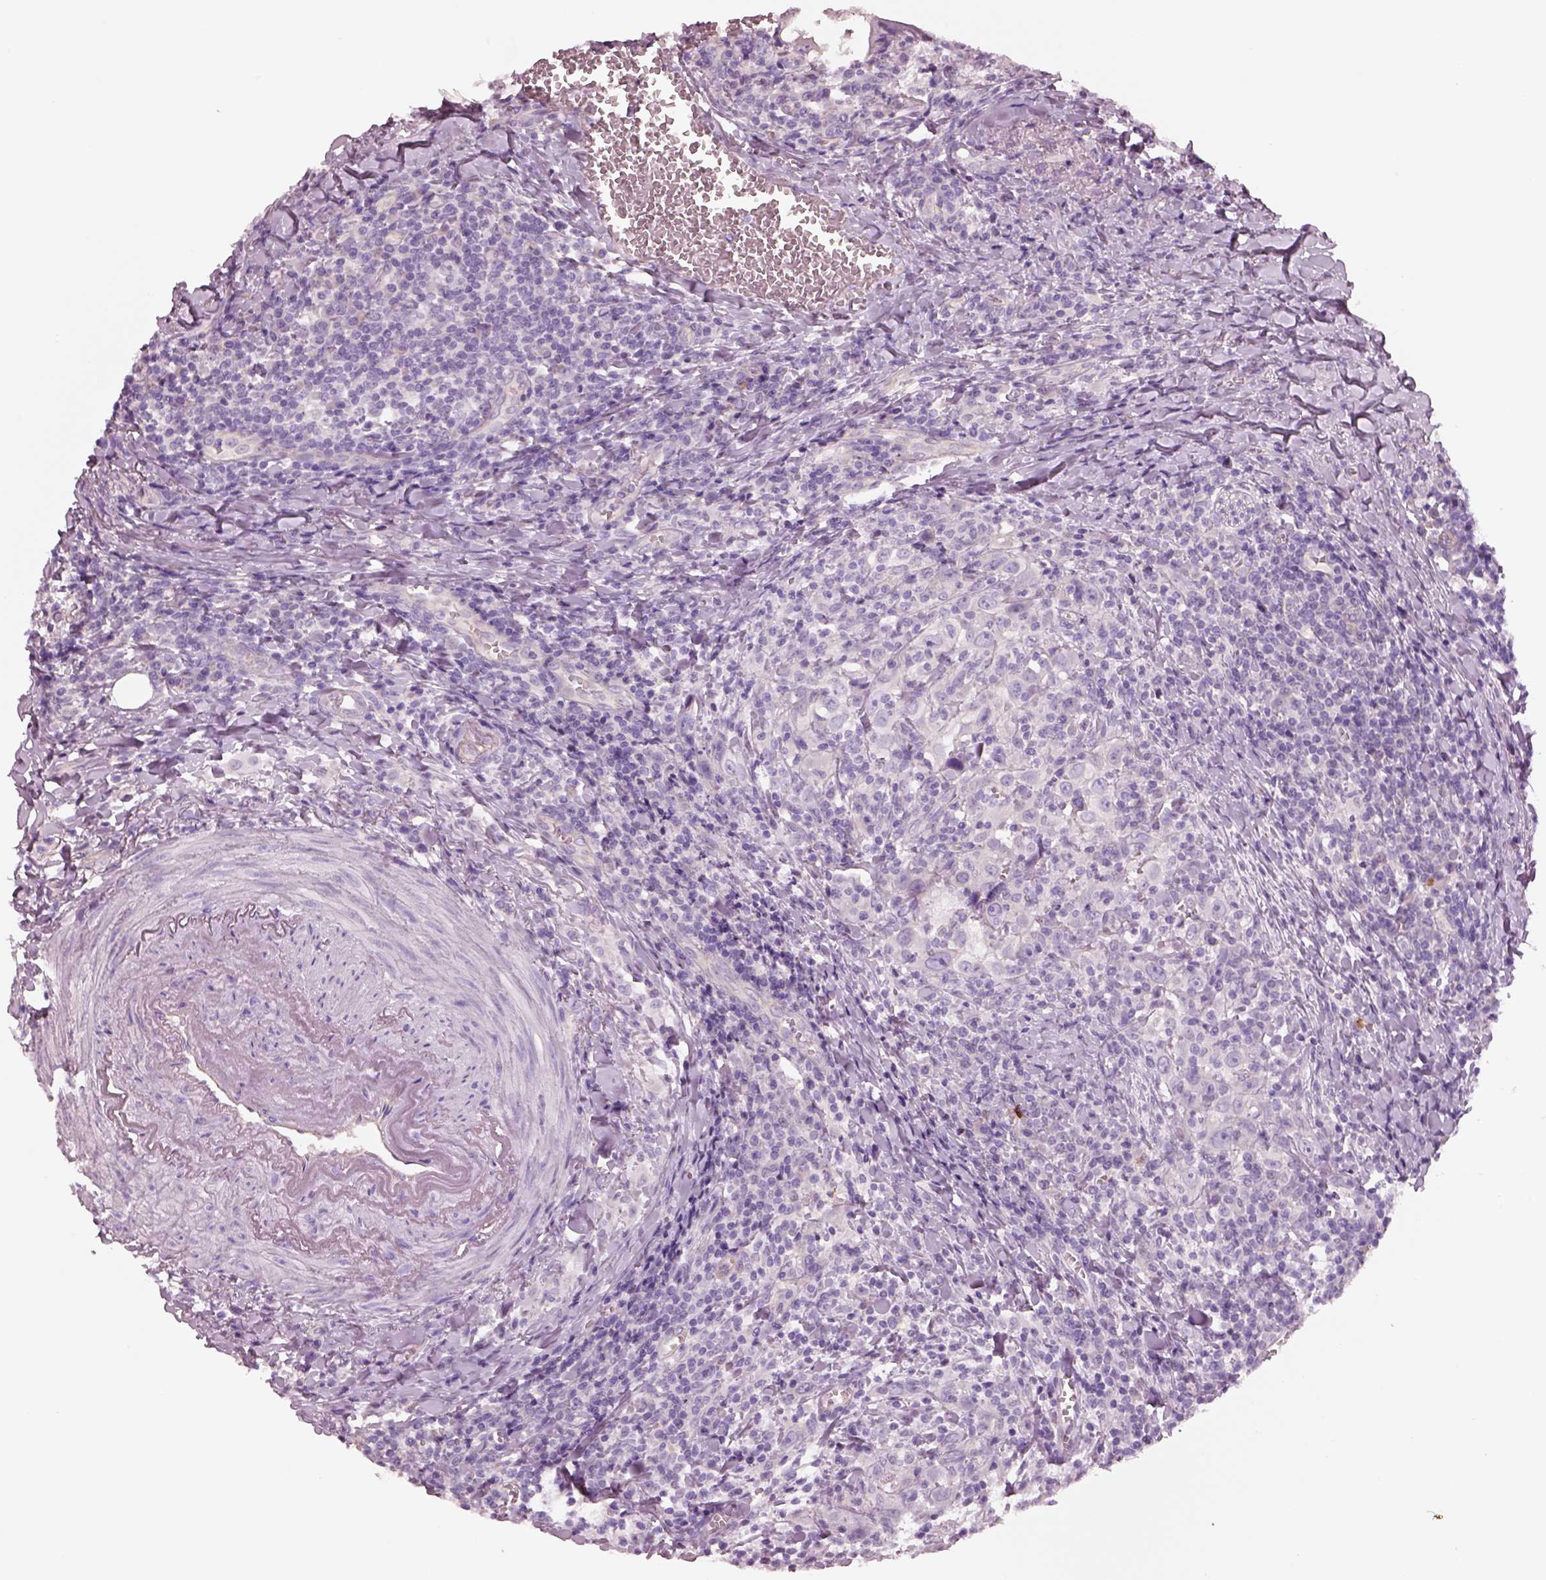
{"staining": {"intensity": "negative", "quantity": "none", "location": "none"}, "tissue": "head and neck cancer", "cell_type": "Tumor cells", "image_type": "cancer", "snomed": [{"axis": "morphology", "description": "Squamous cell carcinoma, NOS"}, {"axis": "topography", "description": "Head-Neck"}], "caption": "There is no significant expression in tumor cells of head and neck squamous cell carcinoma.", "gene": "IGLL1", "patient": {"sex": "female", "age": 95}}